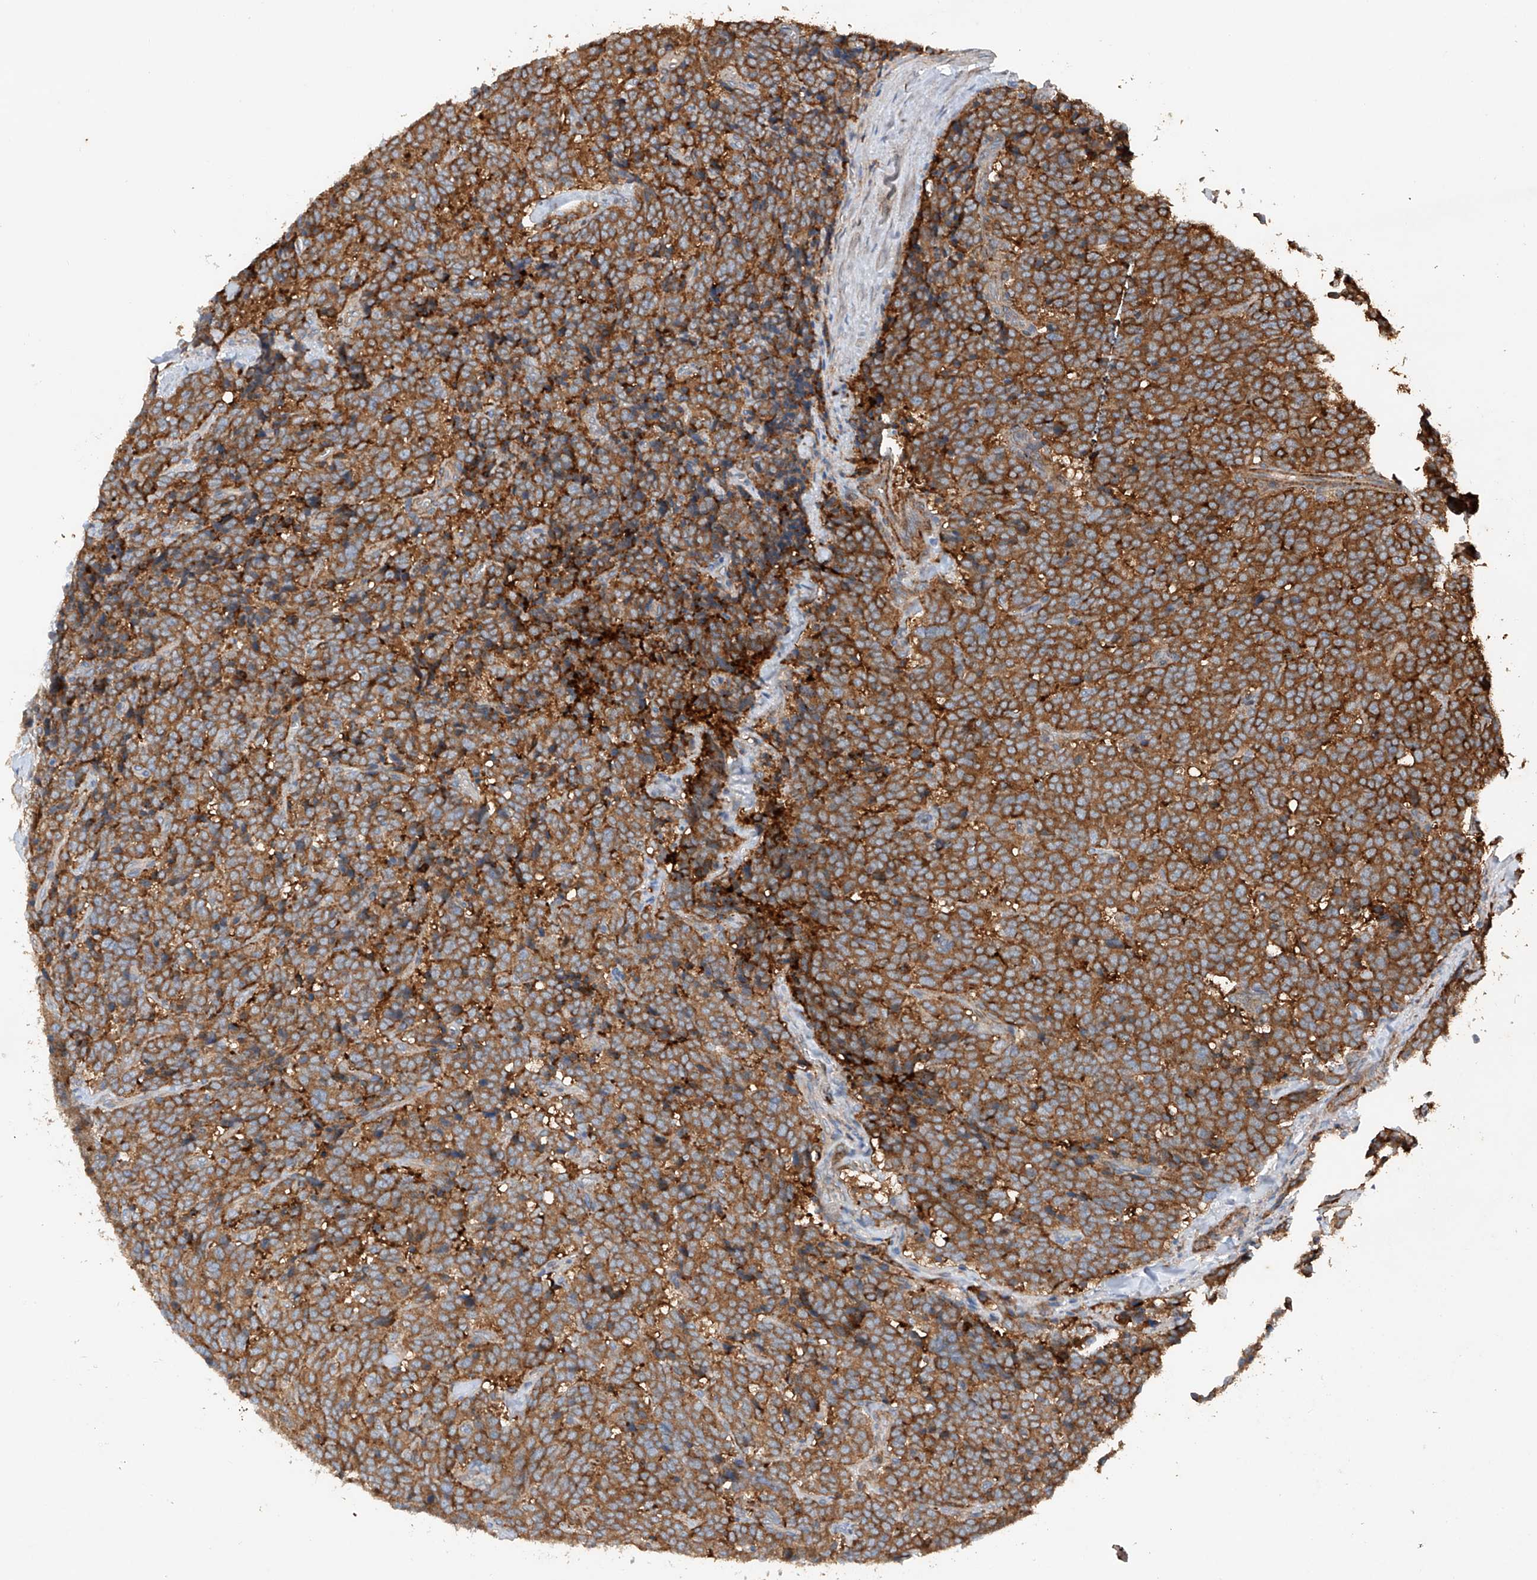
{"staining": {"intensity": "moderate", "quantity": ">75%", "location": "cytoplasmic/membranous"}, "tissue": "carcinoid", "cell_type": "Tumor cells", "image_type": "cancer", "snomed": [{"axis": "morphology", "description": "Carcinoid, malignant, NOS"}, {"axis": "topography", "description": "Lung"}], "caption": "DAB (3,3'-diaminobenzidine) immunohistochemical staining of malignant carcinoid displays moderate cytoplasmic/membranous protein positivity in about >75% of tumor cells.", "gene": "CEP85L", "patient": {"sex": "female", "age": 46}}